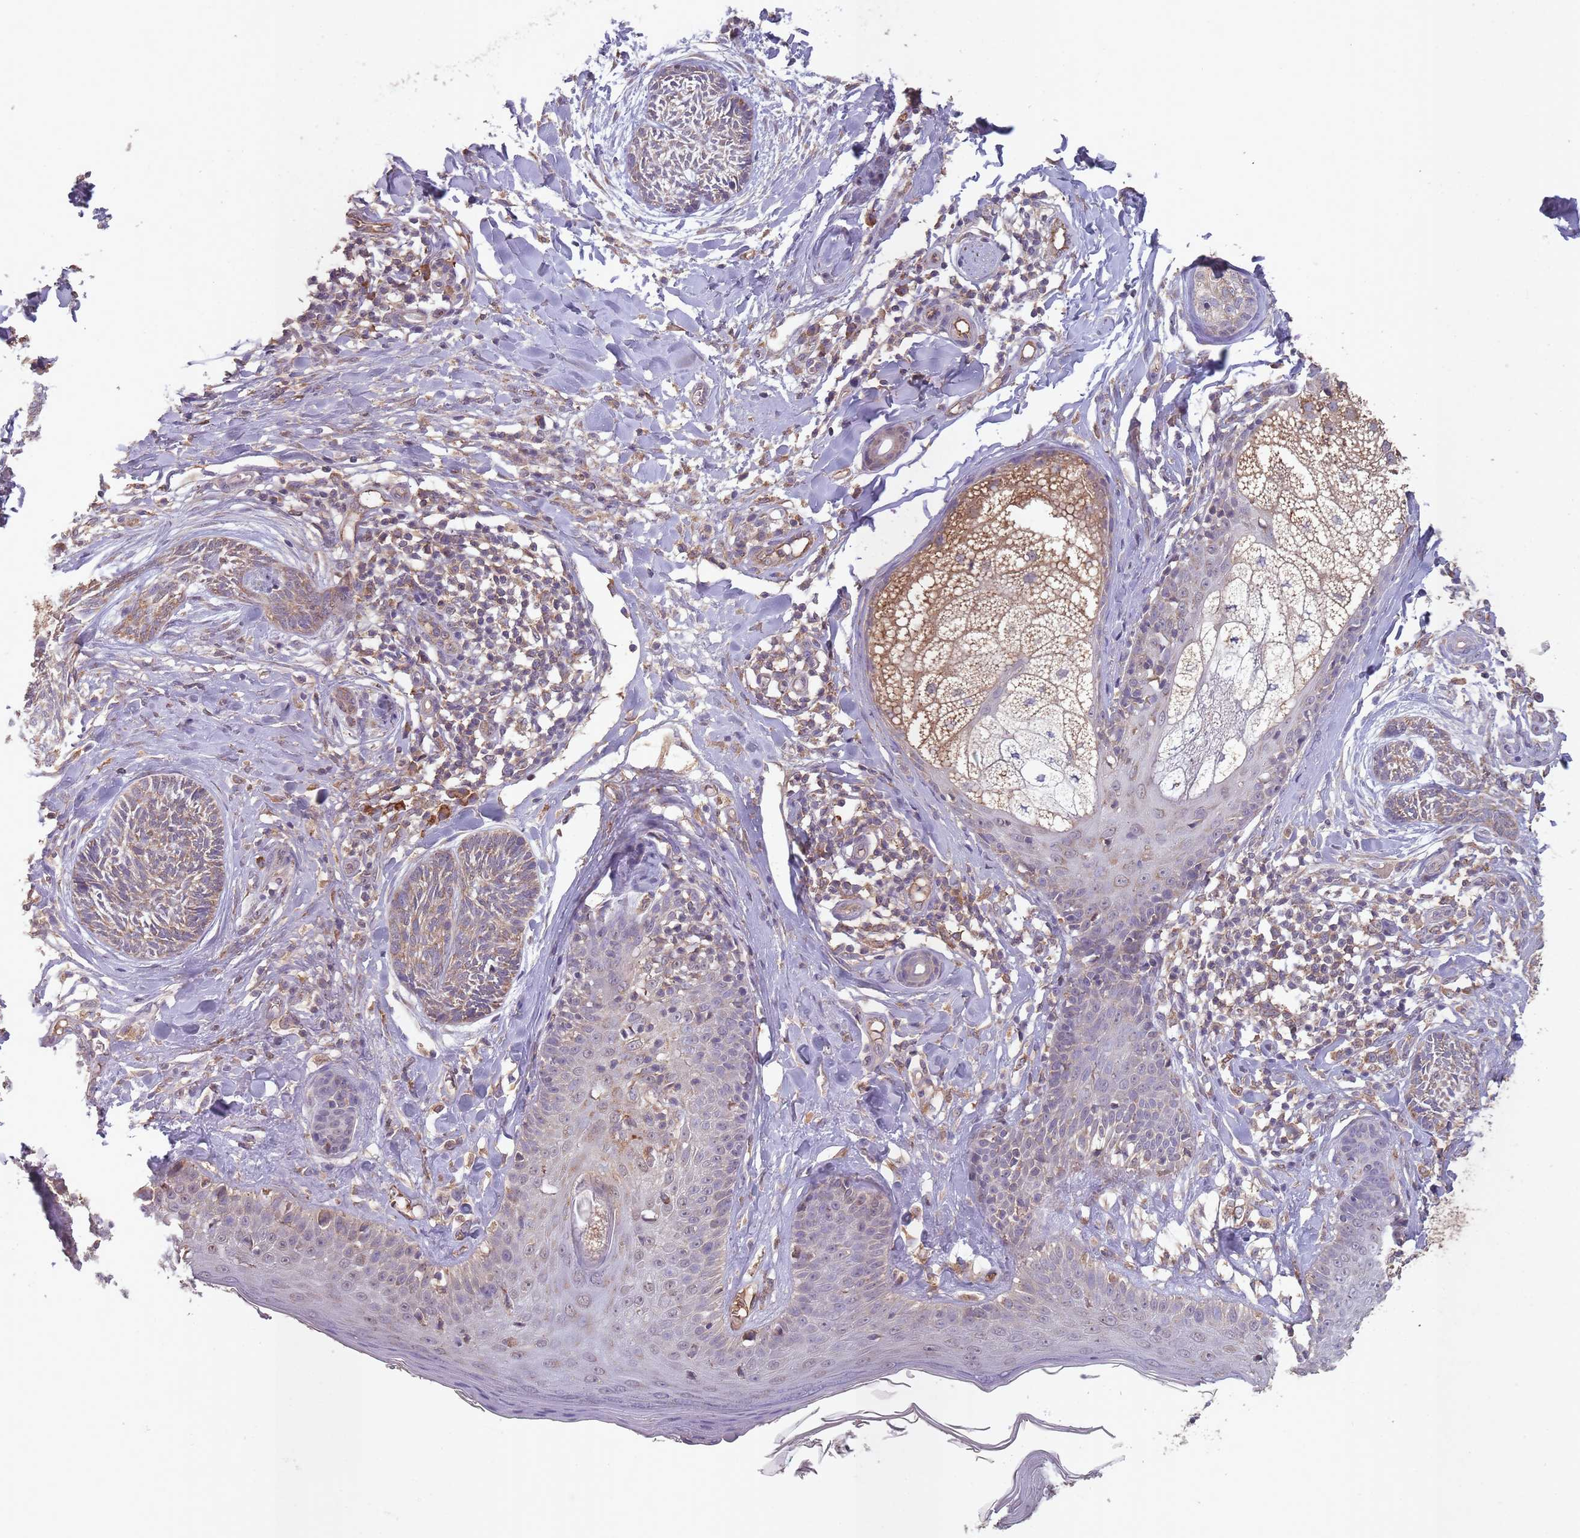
{"staining": {"intensity": "weak", "quantity": ">75%", "location": "cytoplasmic/membranous"}, "tissue": "skin cancer", "cell_type": "Tumor cells", "image_type": "cancer", "snomed": [{"axis": "morphology", "description": "Basal cell carcinoma"}, {"axis": "topography", "description": "Skin"}], "caption": "Immunohistochemical staining of skin cancer (basal cell carcinoma) displays weak cytoplasmic/membranous protein staining in about >75% of tumor cells. (Stains: DAB in brown, nuclei in blue, Microscopy: brightfield microscopy at high magnification).", "gene": "SANBR", "patient": {"sex": "male", "age": 73}}